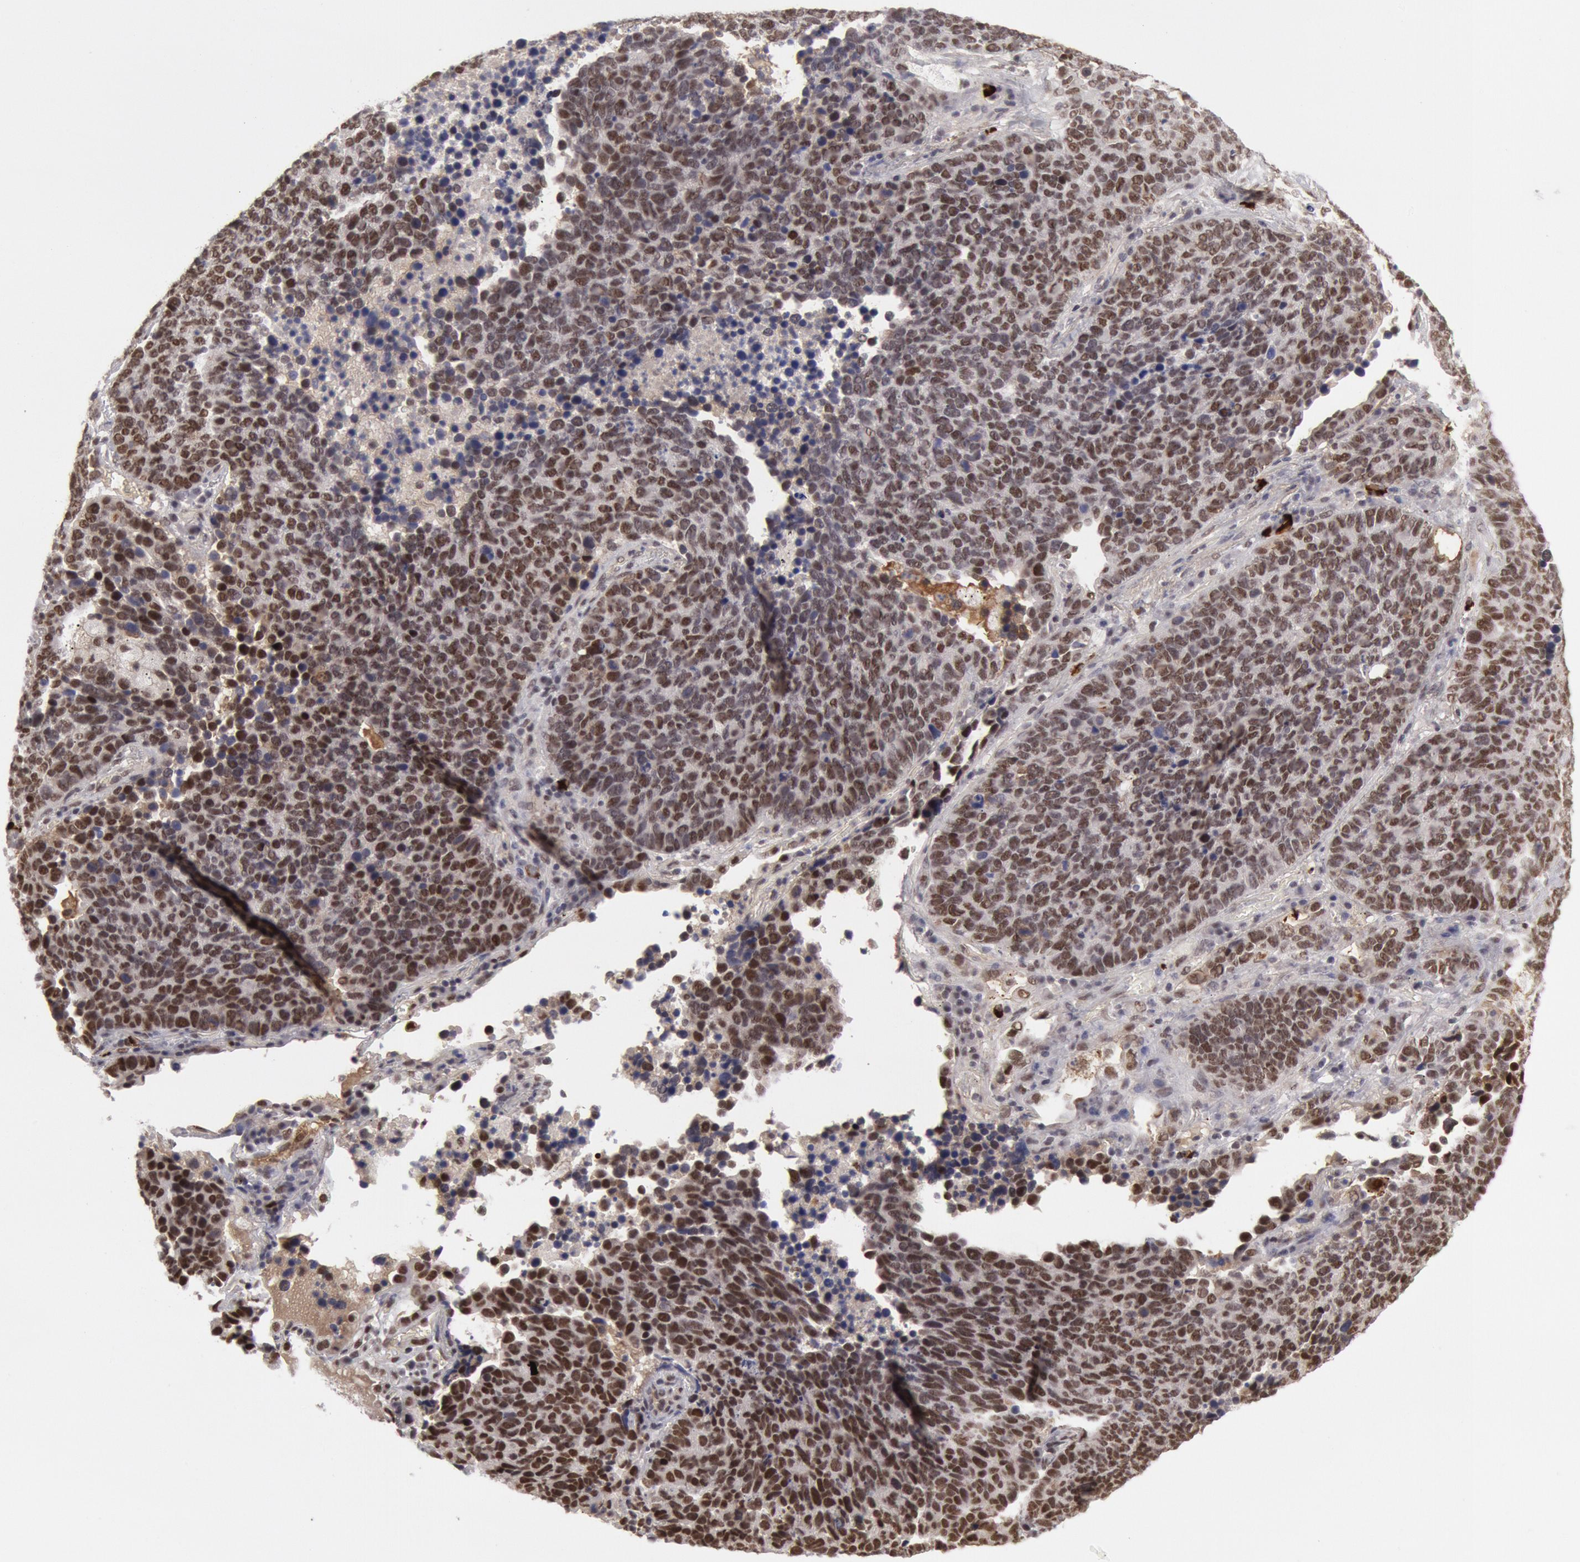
{"staining": {"intensity": "weak", "quantity": ">75%", "location": "nuclear"}, "tissue": "lung cancer", "cell_type": "Tumor cells", "image_type": "cancer", "snomed": [{"axis": "morphology", "description": "Neoplasm, malignant, NOS"}, {"axis": "topography", "description": "Lung"}], "caption": "Protein expression analysis of lung cancer reveals weak nuclear expression in about >75% of tumor cells.", "gene": "PPP4R3B", "patient": {"sex": "female", "age": 75}}